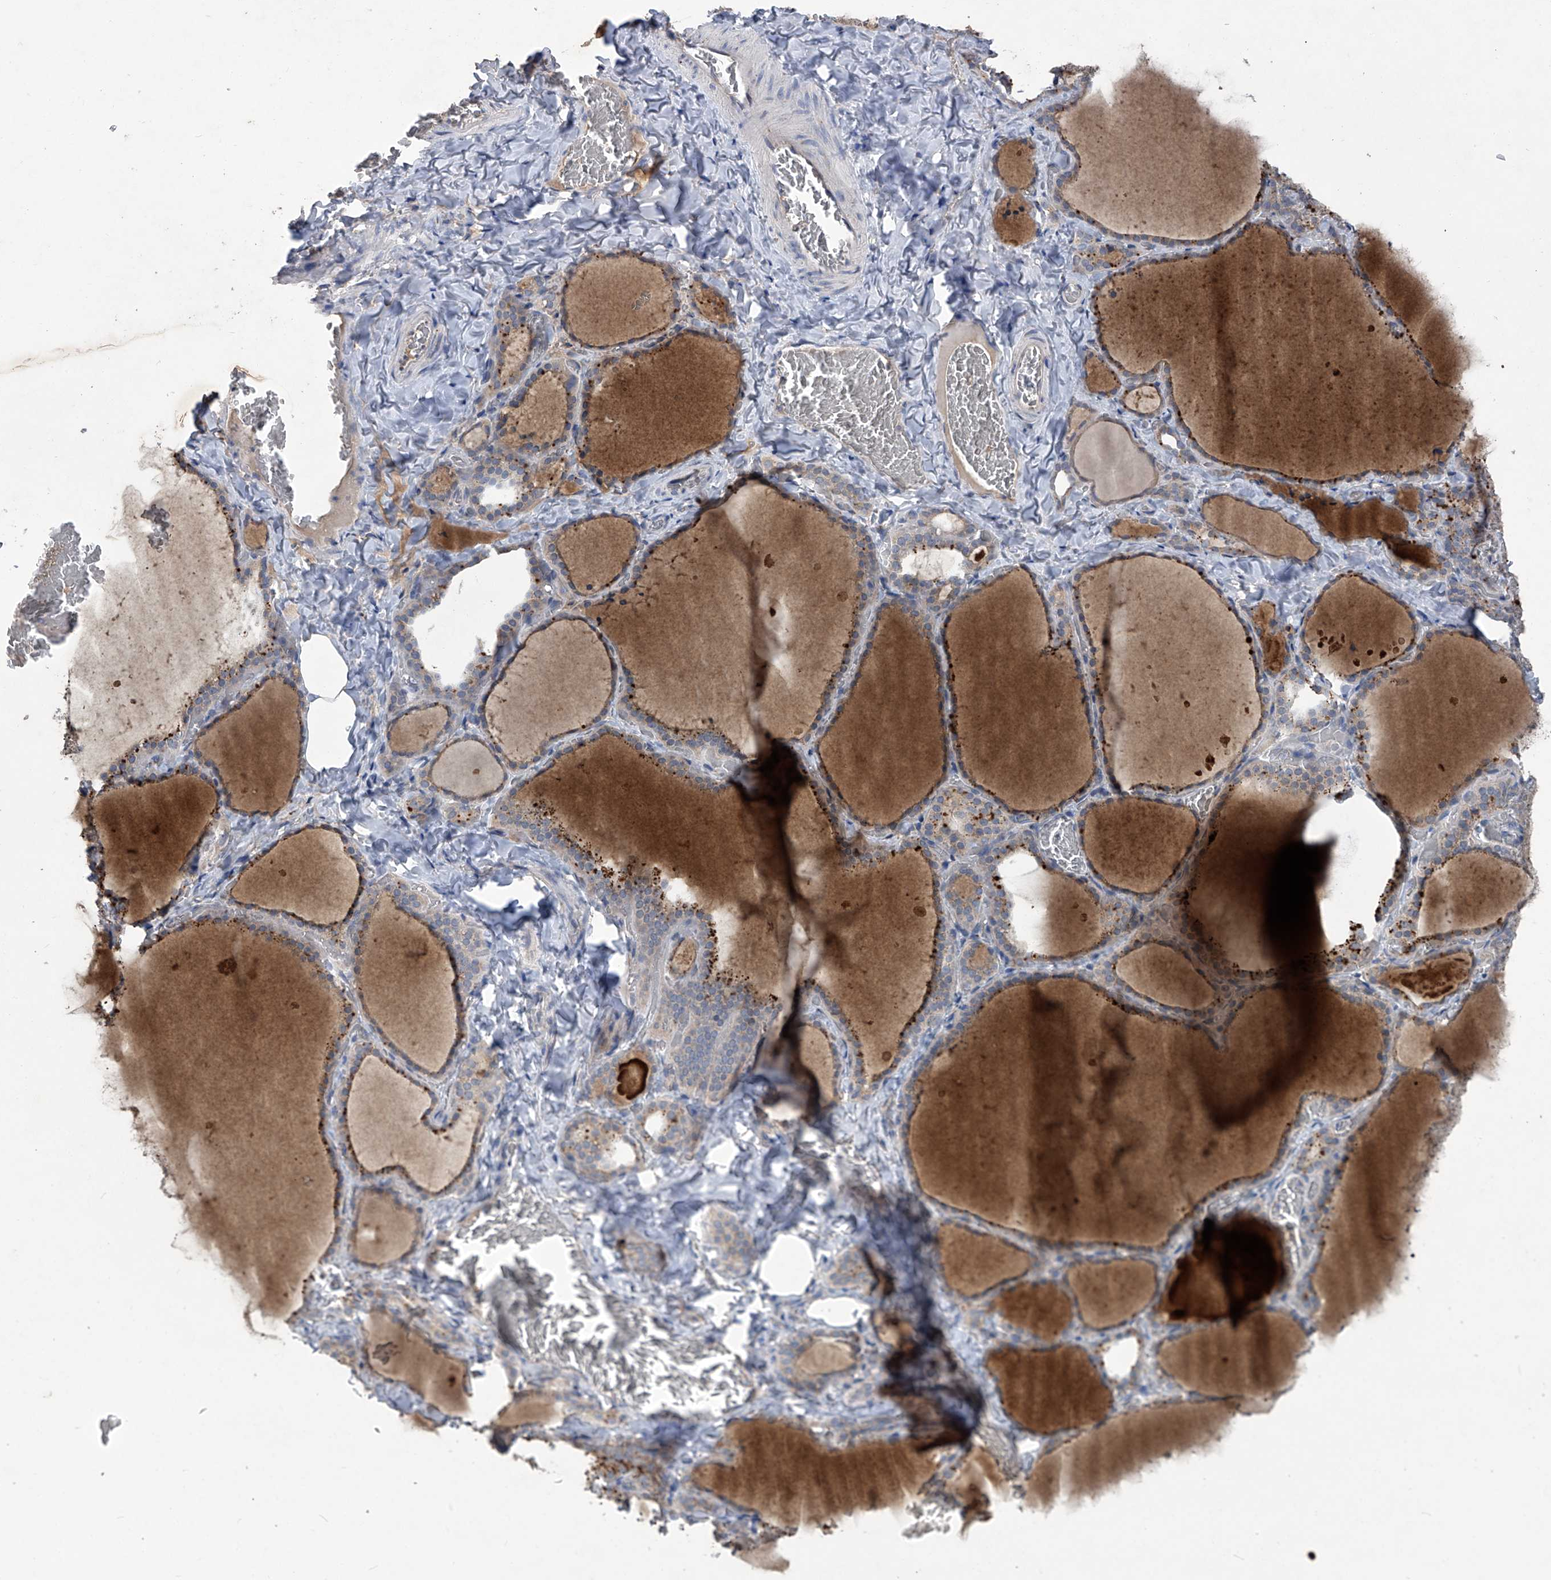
{"staining": {"intensity": "weak", "quantity": ">75%", "location": "cytoplasmic/membranous"}, "tissue": "thyroid gland", "cell_type": "Glandular cells", "image_type": "normal", "snomed": [{"axis": "morphology", "description": "Normal tissue, NOS"}, {"axis": "topography", "description": "Thyroid gland"}], "caption": "There is low levels of weak cytoplasmic/membranous staining in glandular cells of unremarkable thyroid gland, as demonstrated by immunohistochemical staining (brown color).", "gene": "PCSK5", "patient": {"sex": "female", "age": 22}}